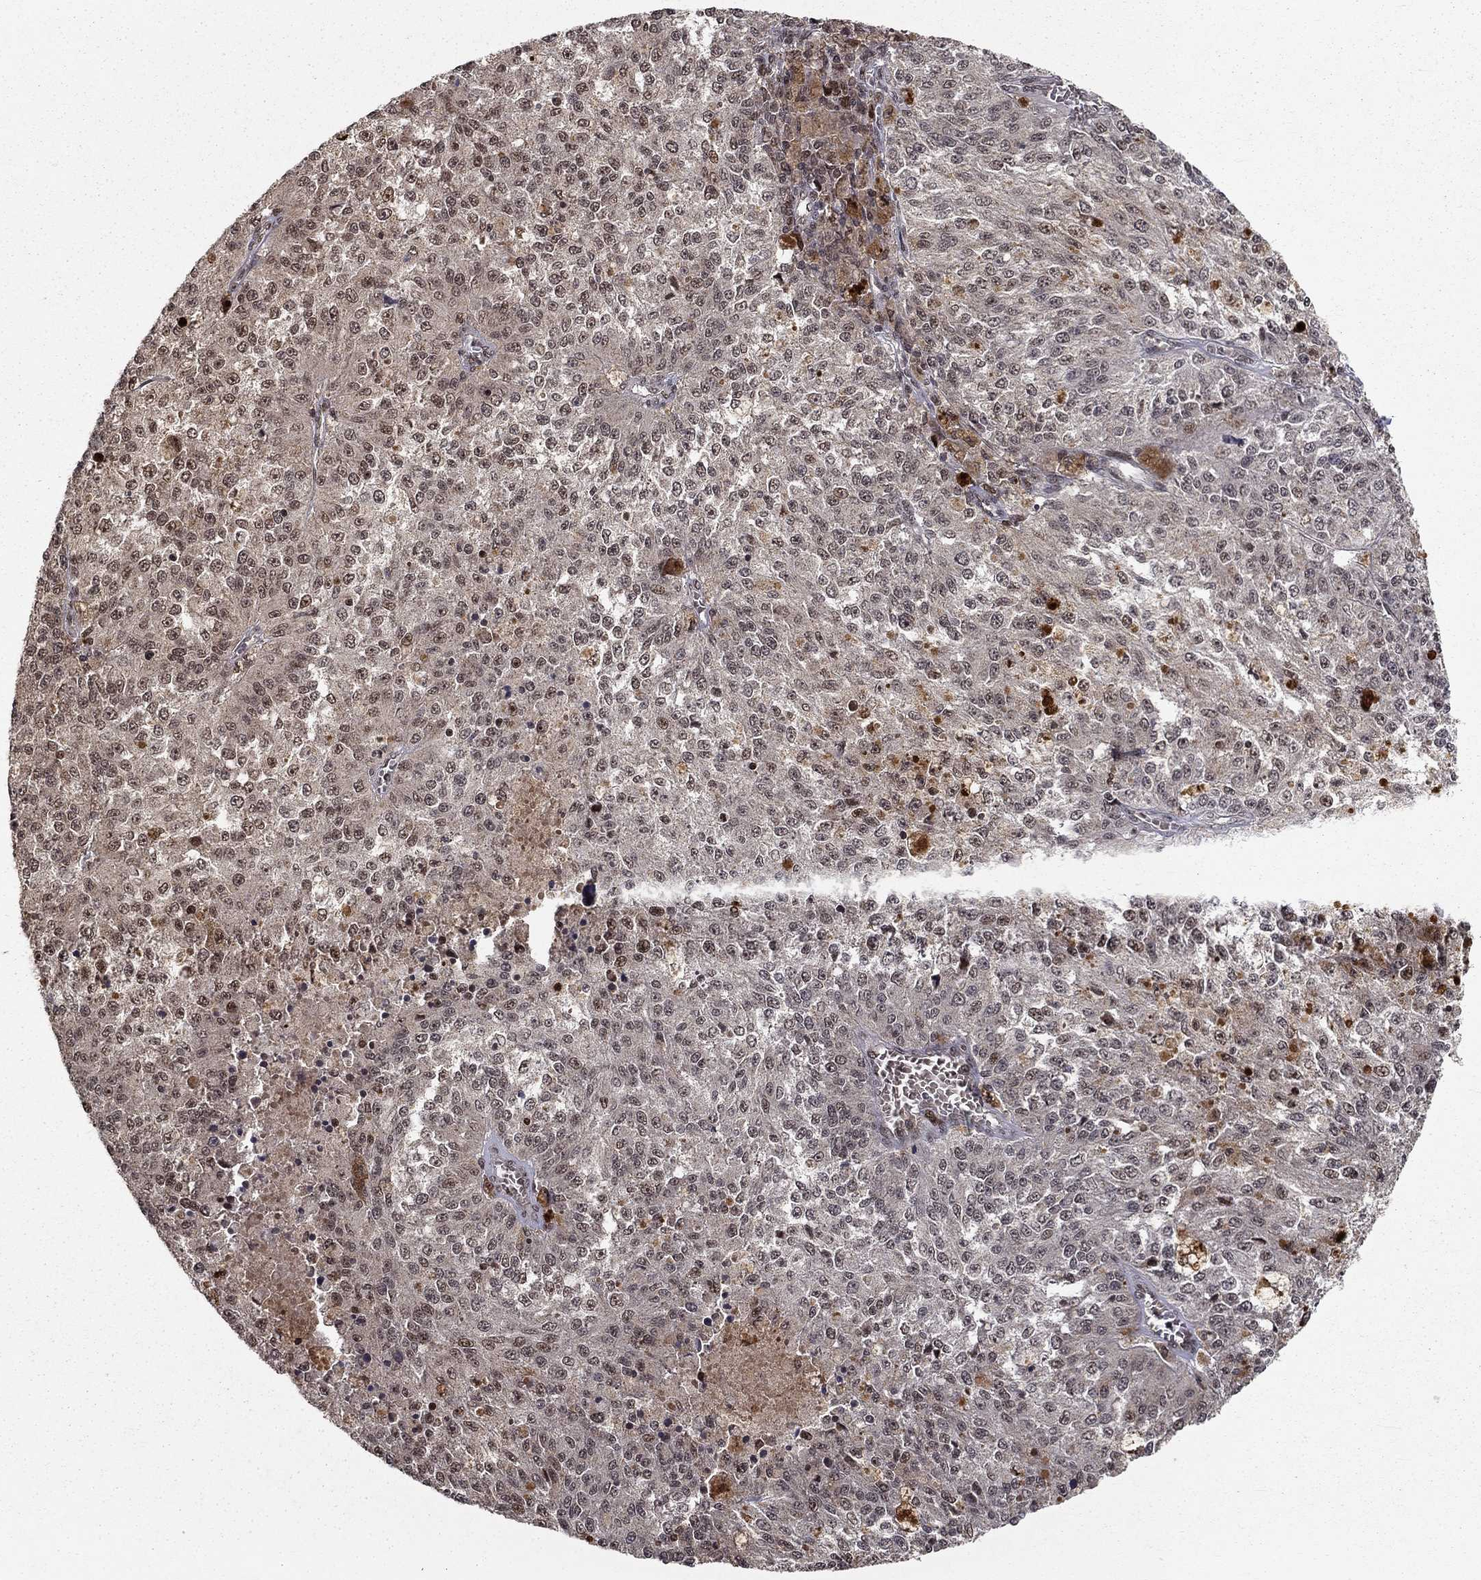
{"staining": {"intensity": "negative", "quantity": "none", "location": "none"}, "tissue": "melanoma", "cell_type": "Tumor cells", "image_type": "cancer", "snomed": [{"axis": "morphology", "description": "Malignant melanoma, Metastatic site"}, {"axis": "topography", "description": "Lymph node"}], "caption": "Tumor cells show no significant staining in melanoma.", "gene": "CDCA7L", "patient": {"sex": "female", "age": 64}}